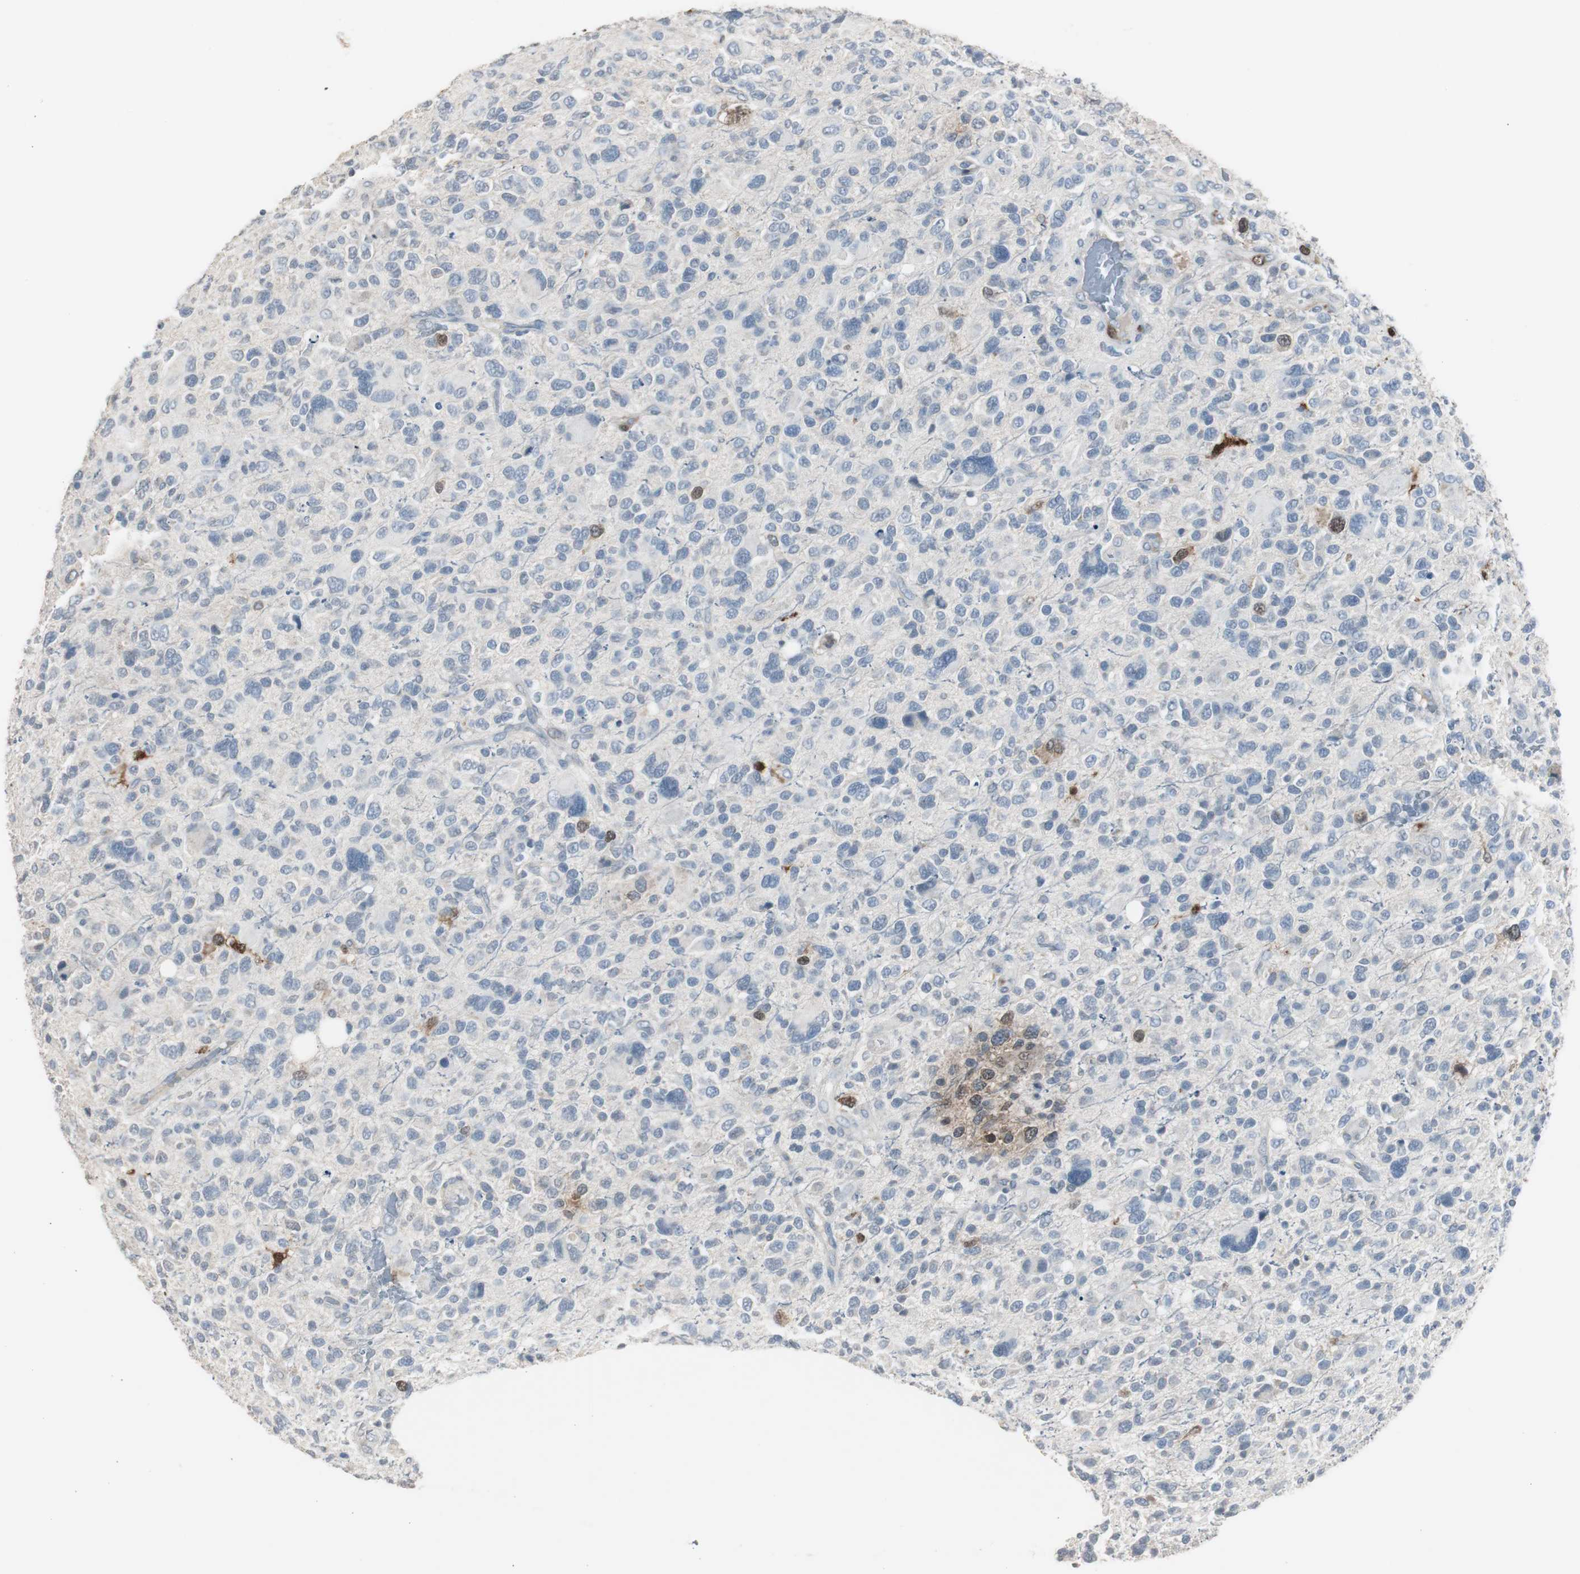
{"staining": {"intensity": "moderate", "quantity": "<25%", "location": "cytoplasmic/membranous"}, "tissue": "glioma", "cell_type": "Tumor cells", "image_type": "cancer", "snomed": [{"axis": "morphology", "description": "Glioma, malignant, High grade"}, {"axis": "topography", "description": "Brain"}], "caption": "High-power microscopy captured an immunohistochemistry image of malignant glioma (high-grade), revealing moderate cytoplasmic/membranous expression in about <25% of tumor cells.", "gene": "TK1", "patient": {"sex": "male", "age": 48}}